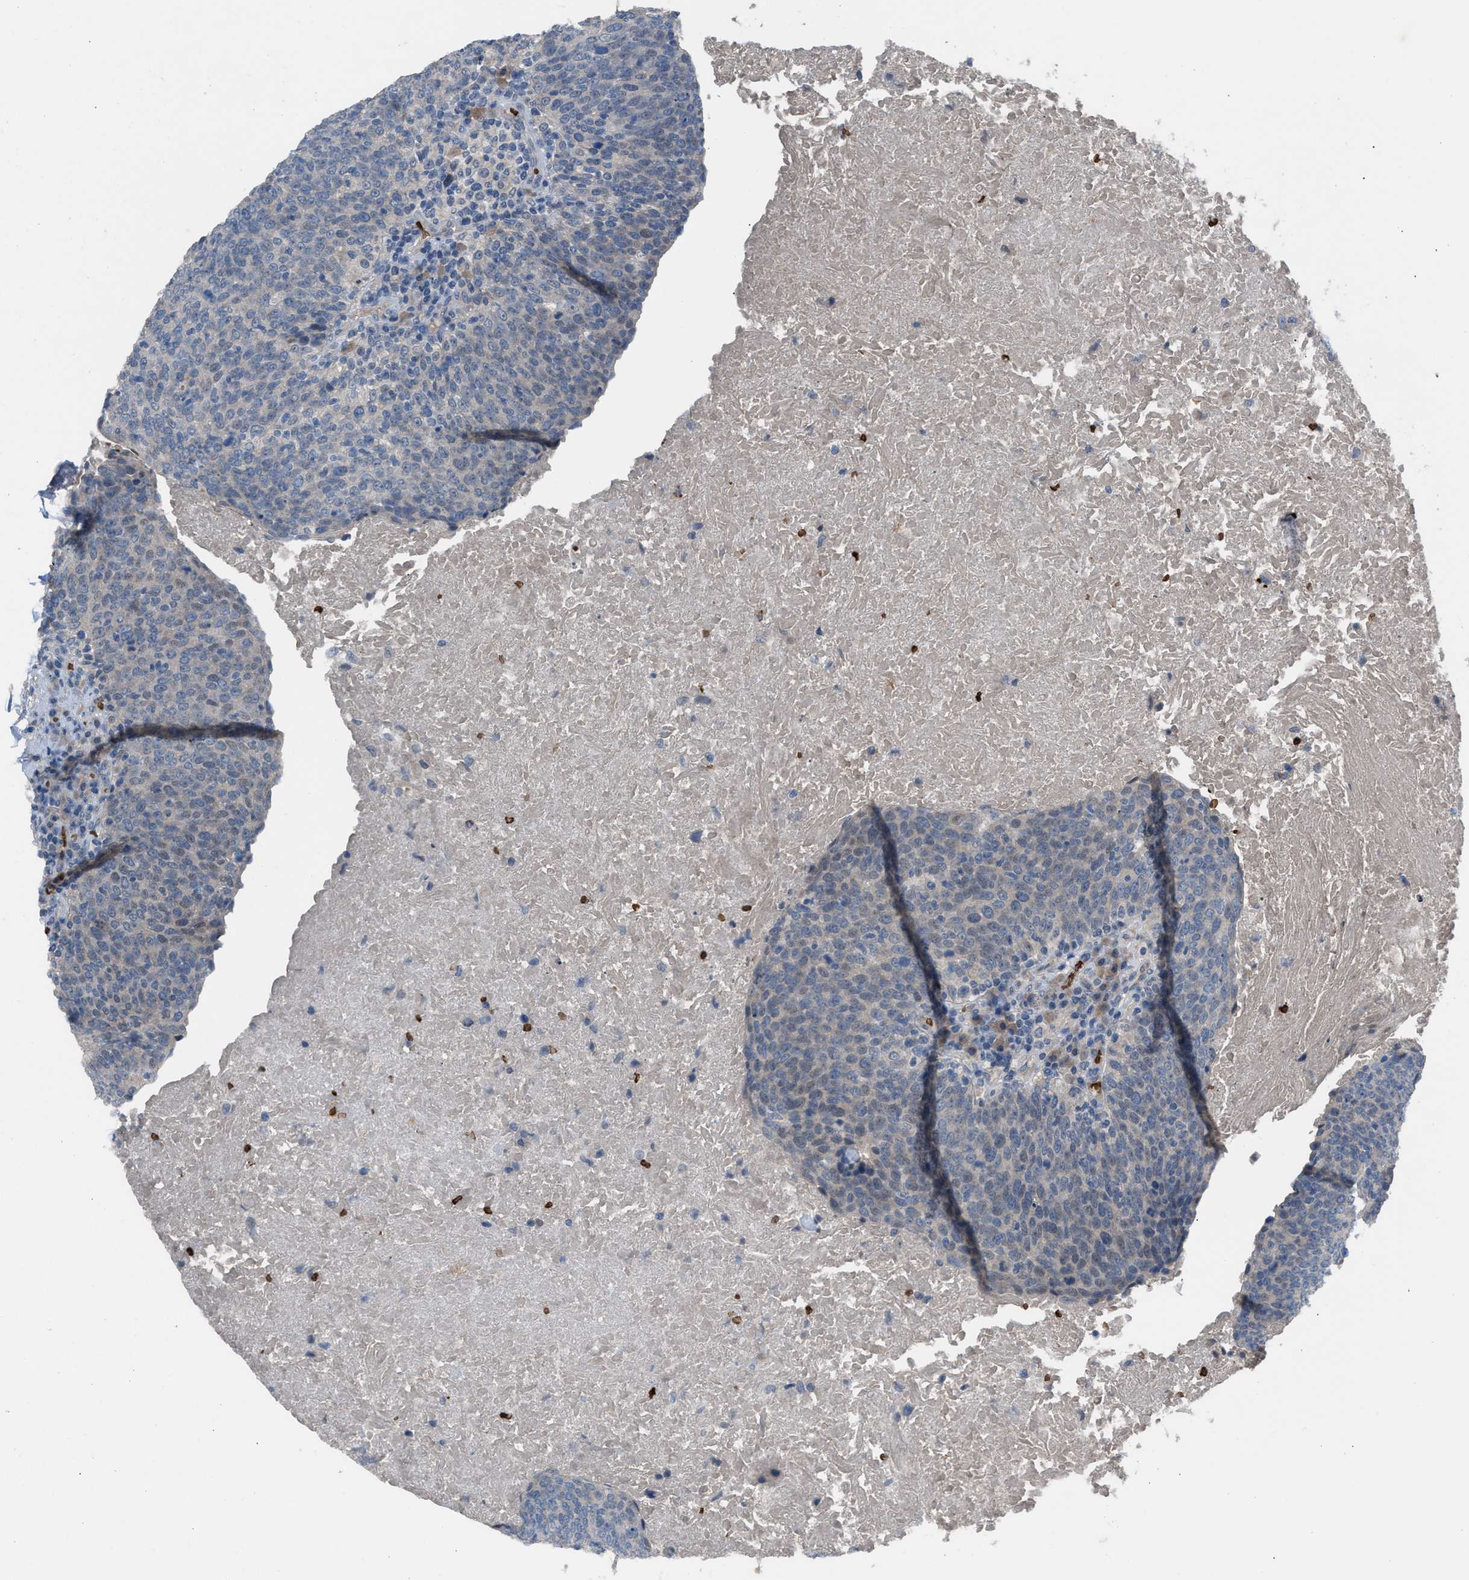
{"staining": {"intensity": "negative", "quantity": "none", "location": "none"}, "tissue": "head and neck cancer", "cell_type": "Tumor cells", "image_type": "cancer", "snomed": [{"axis": "morphology", "description": "Squamous cell carcinoma, NOS"}, {"axis": "morphology", "description": "Squamous cell carcinoma, metastatic, NOS"}, {"axis": "topography", "description": "Lymph node"}, {"axis": "topography", "description": "Head-Neck"}], "caption": "Immunohistochemistry (IHC) of human head and neck squamous cell carcinoma demonstrates no expression in tumor cells. (DAB IHC, high magnification).", "gene": "CFAP77", "patient": {"sex": "male", "age": 62}}